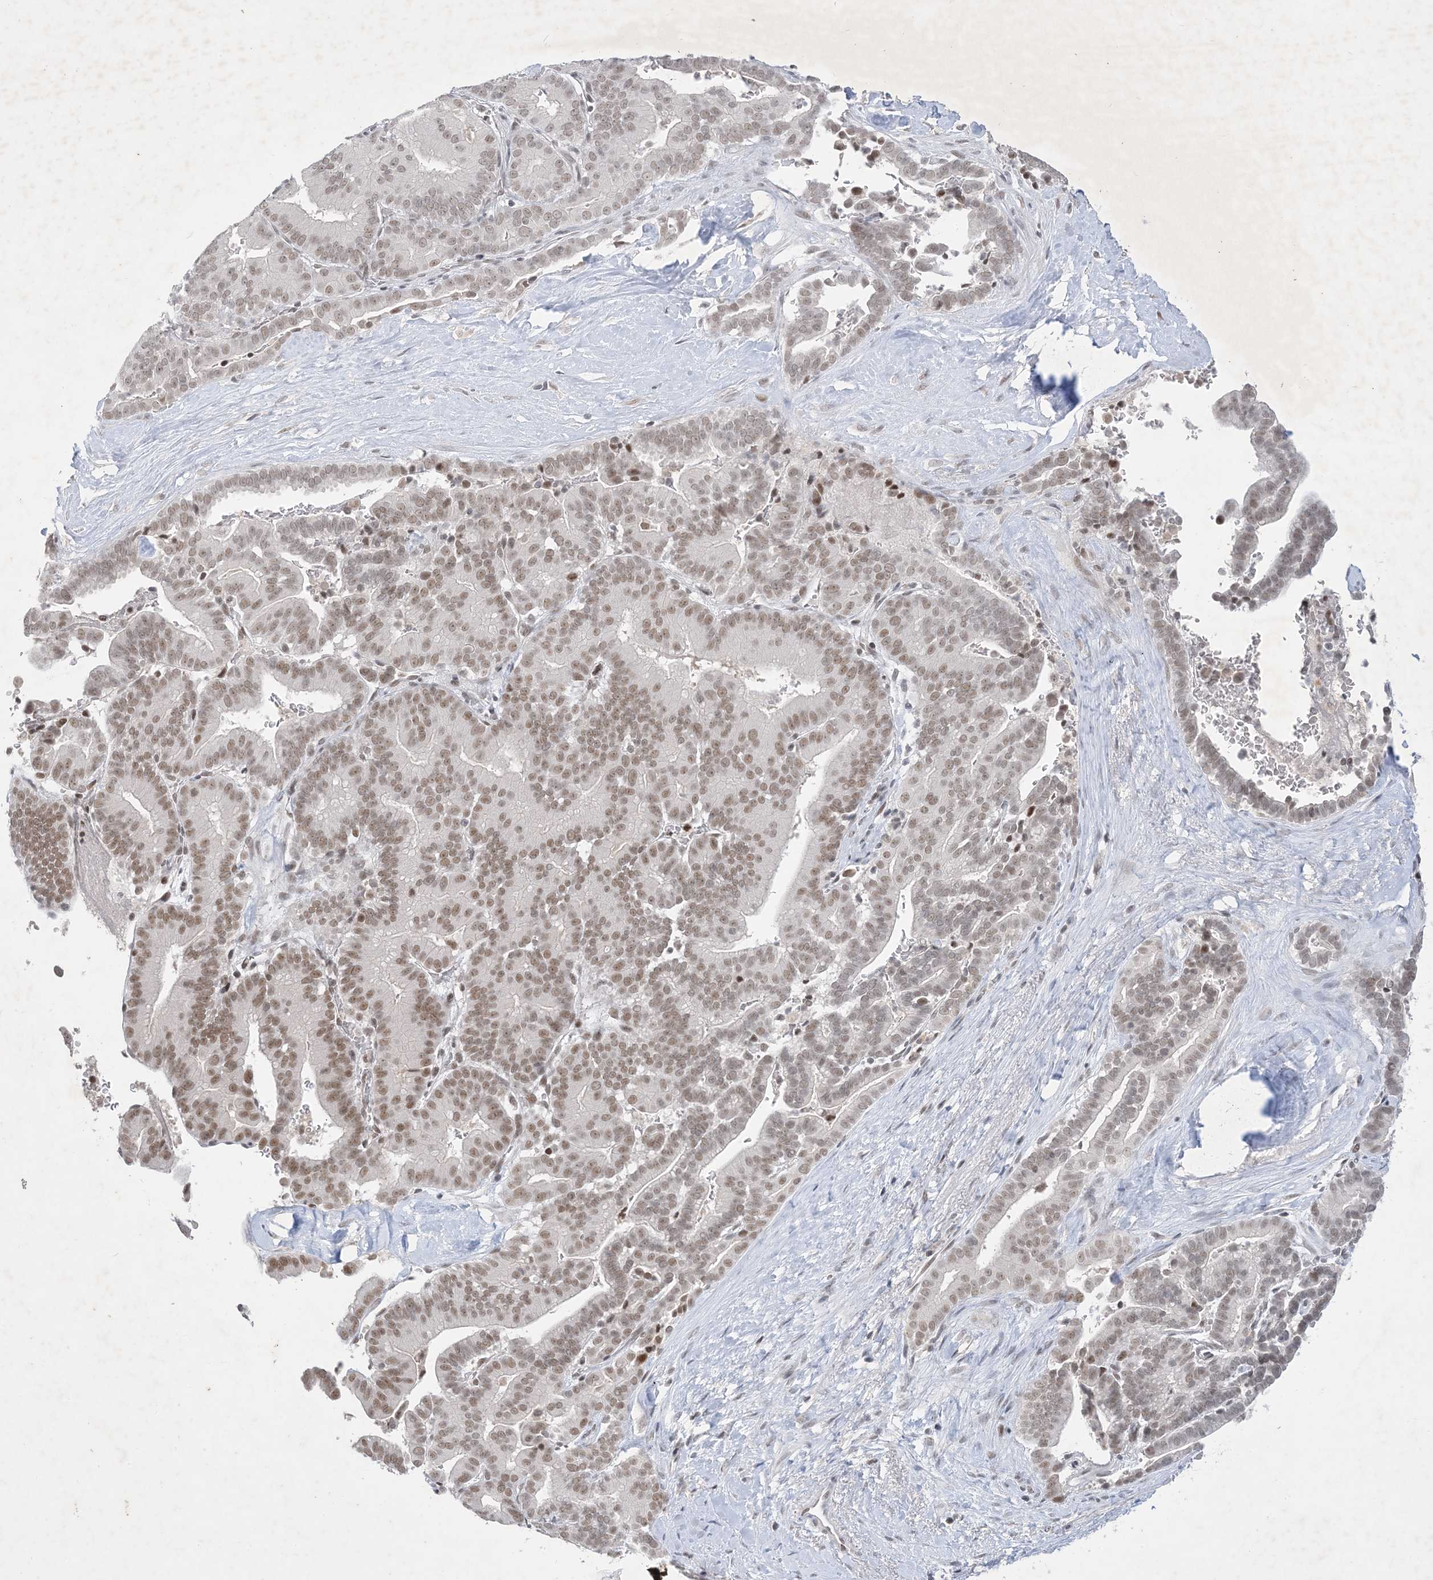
{"staining": {"intensity": "moderate", "quantity": ">75%", "location": "nuclear"}, "tissue": "liver cancer", "cell_type": "Tumor cells", "image_type": "cancer", "snomed": [{"axis": "morphology", "description": "Cholangiocarcinoma"}, {"axis": "topography", "description": "Liver"}], "caption": "Protein expression by IHC shows moderate nuclear positivity in about >75% of tumor cells in liver cancer (cholangiocarcinoma).", "gene": "ZNF674", "patient": {"sex": "female", "age": 75}}